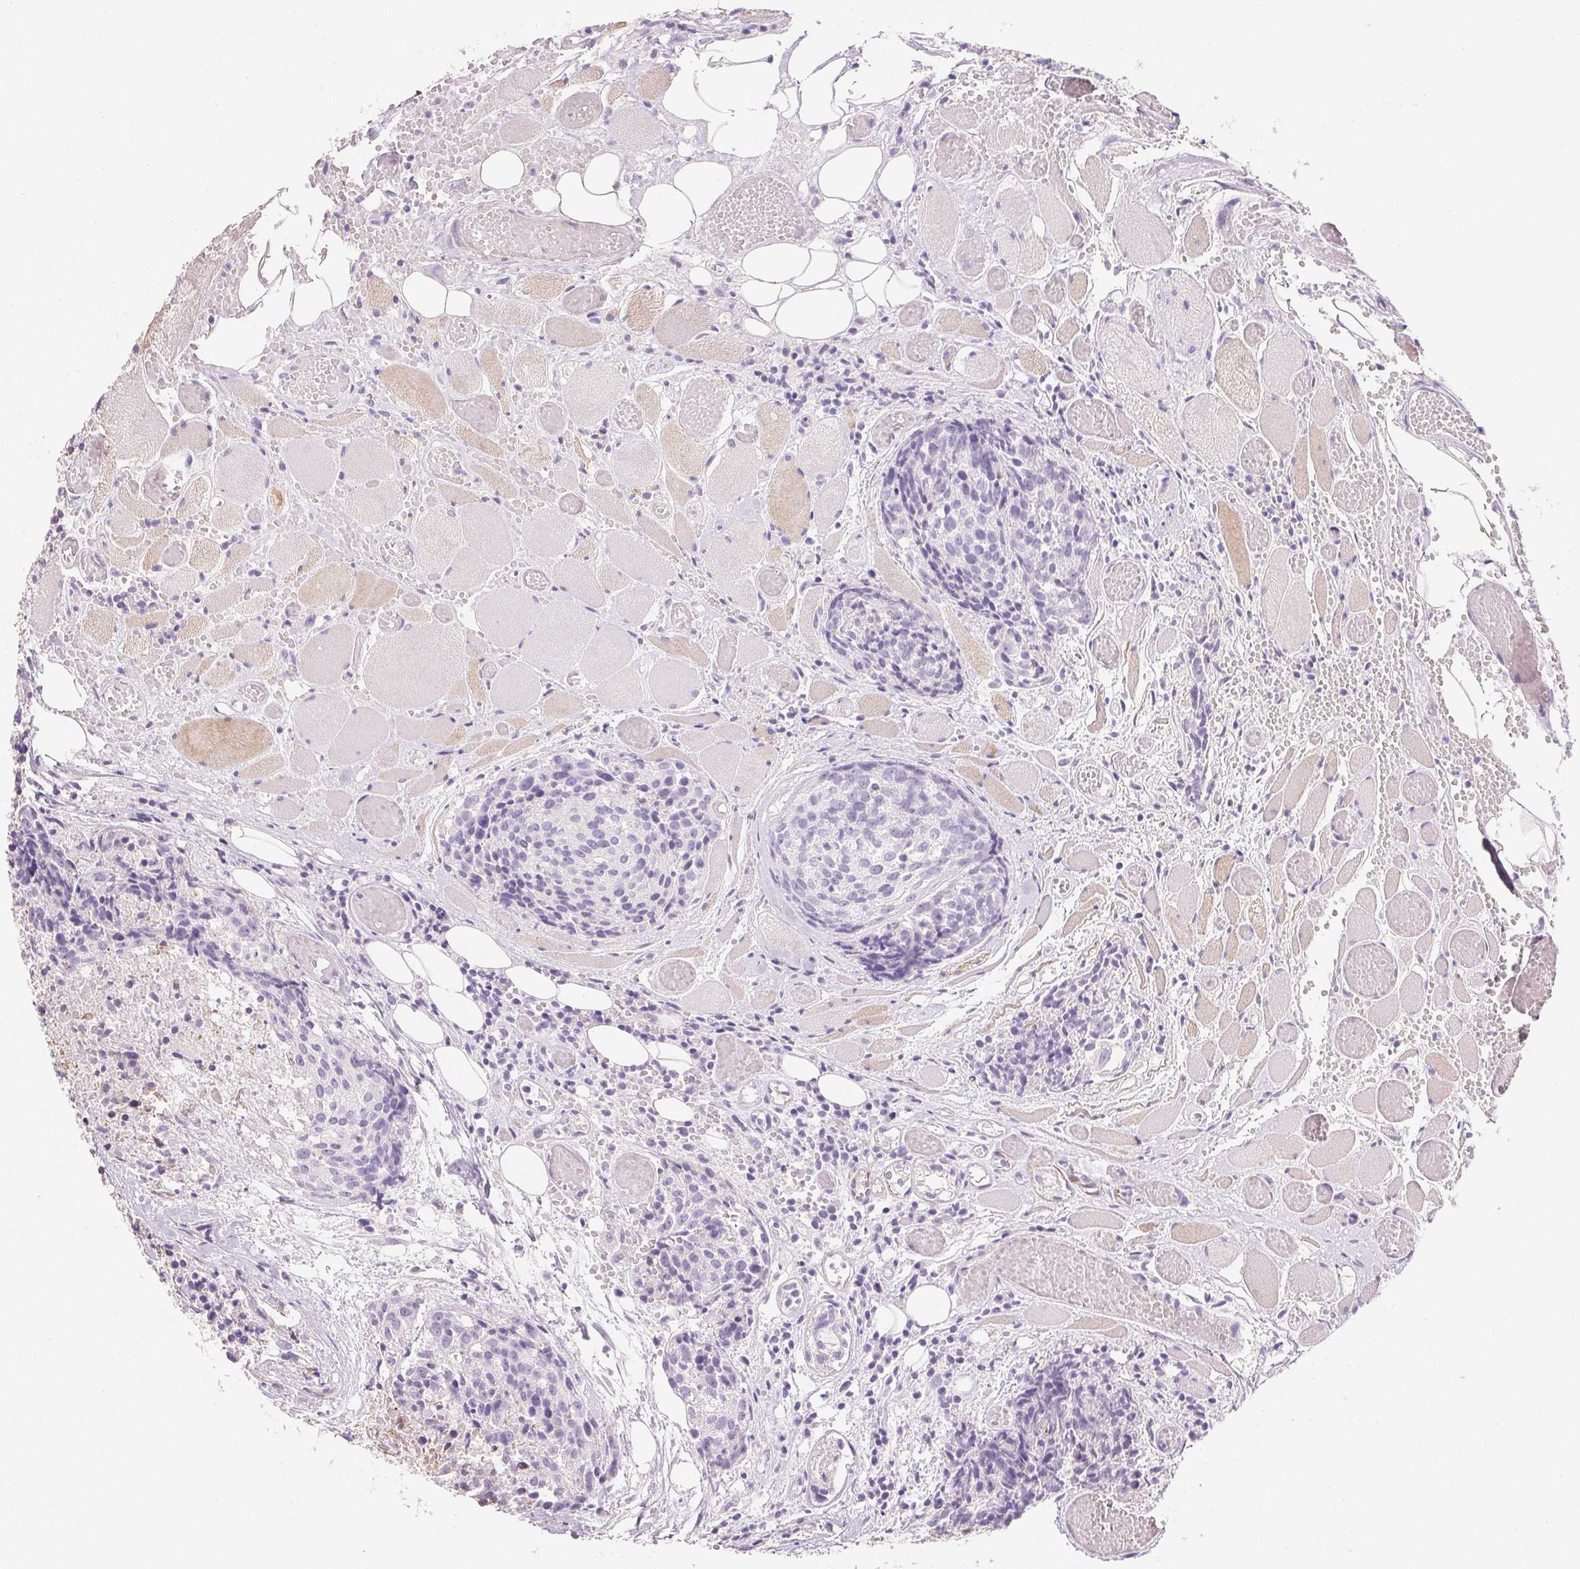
{"staining": {"intensity": "negative", "quantity": "none", "location": "none"}, "tissue": "head and neck cancer", "cell_type": "Tumor cells", "image_type": "cancer", "snomed": [{"axis": "morphology", "description": "Squamous cell carcinoma, NOS"}, {"axis": "topography", "description": "Oral tissue"}, {"axis": "topography", "description": "Head-Neck"}], "caption": "Tumor cells show no significant positivity in head and neck cancer (squamous cell carcinoma).", "gene": "KCNE2", "patient": {"sex": "male", "age": 64}}